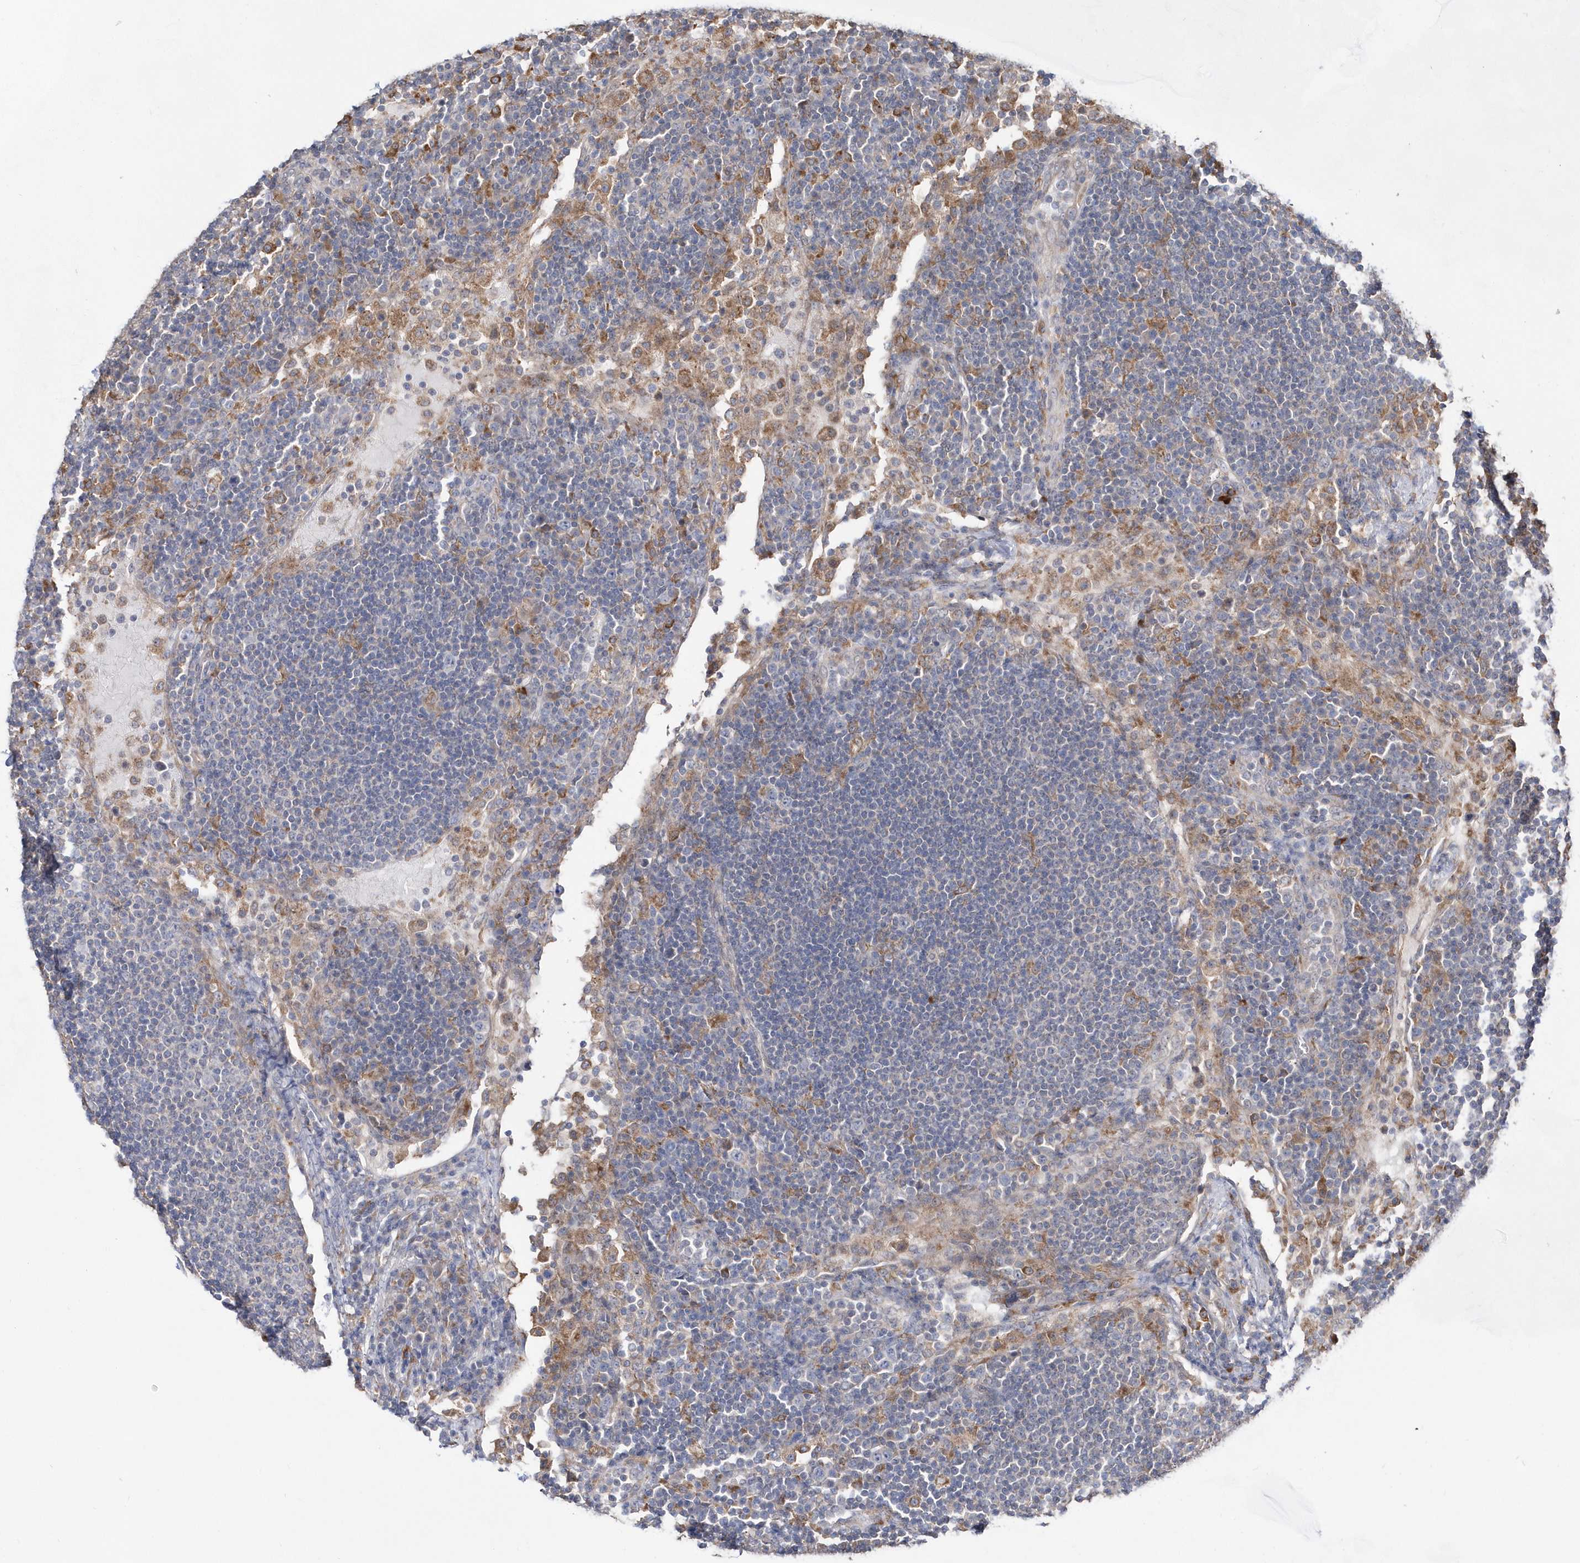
{"staining": {"intensity": "moderate", "quantity": "<25%", "location": "cytoplasmic/membranous"}, "tissue": "lymph node", "cell_type": "Non-germinal center cells", "image_type": "normal", "snomed": [{"axis": "morphology", "description": "Normal tissue, NOS"}, {"axis": "topography", "description": "Lymph node"}], "caption": "Brown immunohistochemical staining in normal human lymph node shows moderate cytoplasmic/membranous positivity in approximately <25% of non-germinal center cells.", "gene": "BDH2", "patient": {"sex": "female", "age": 53}}